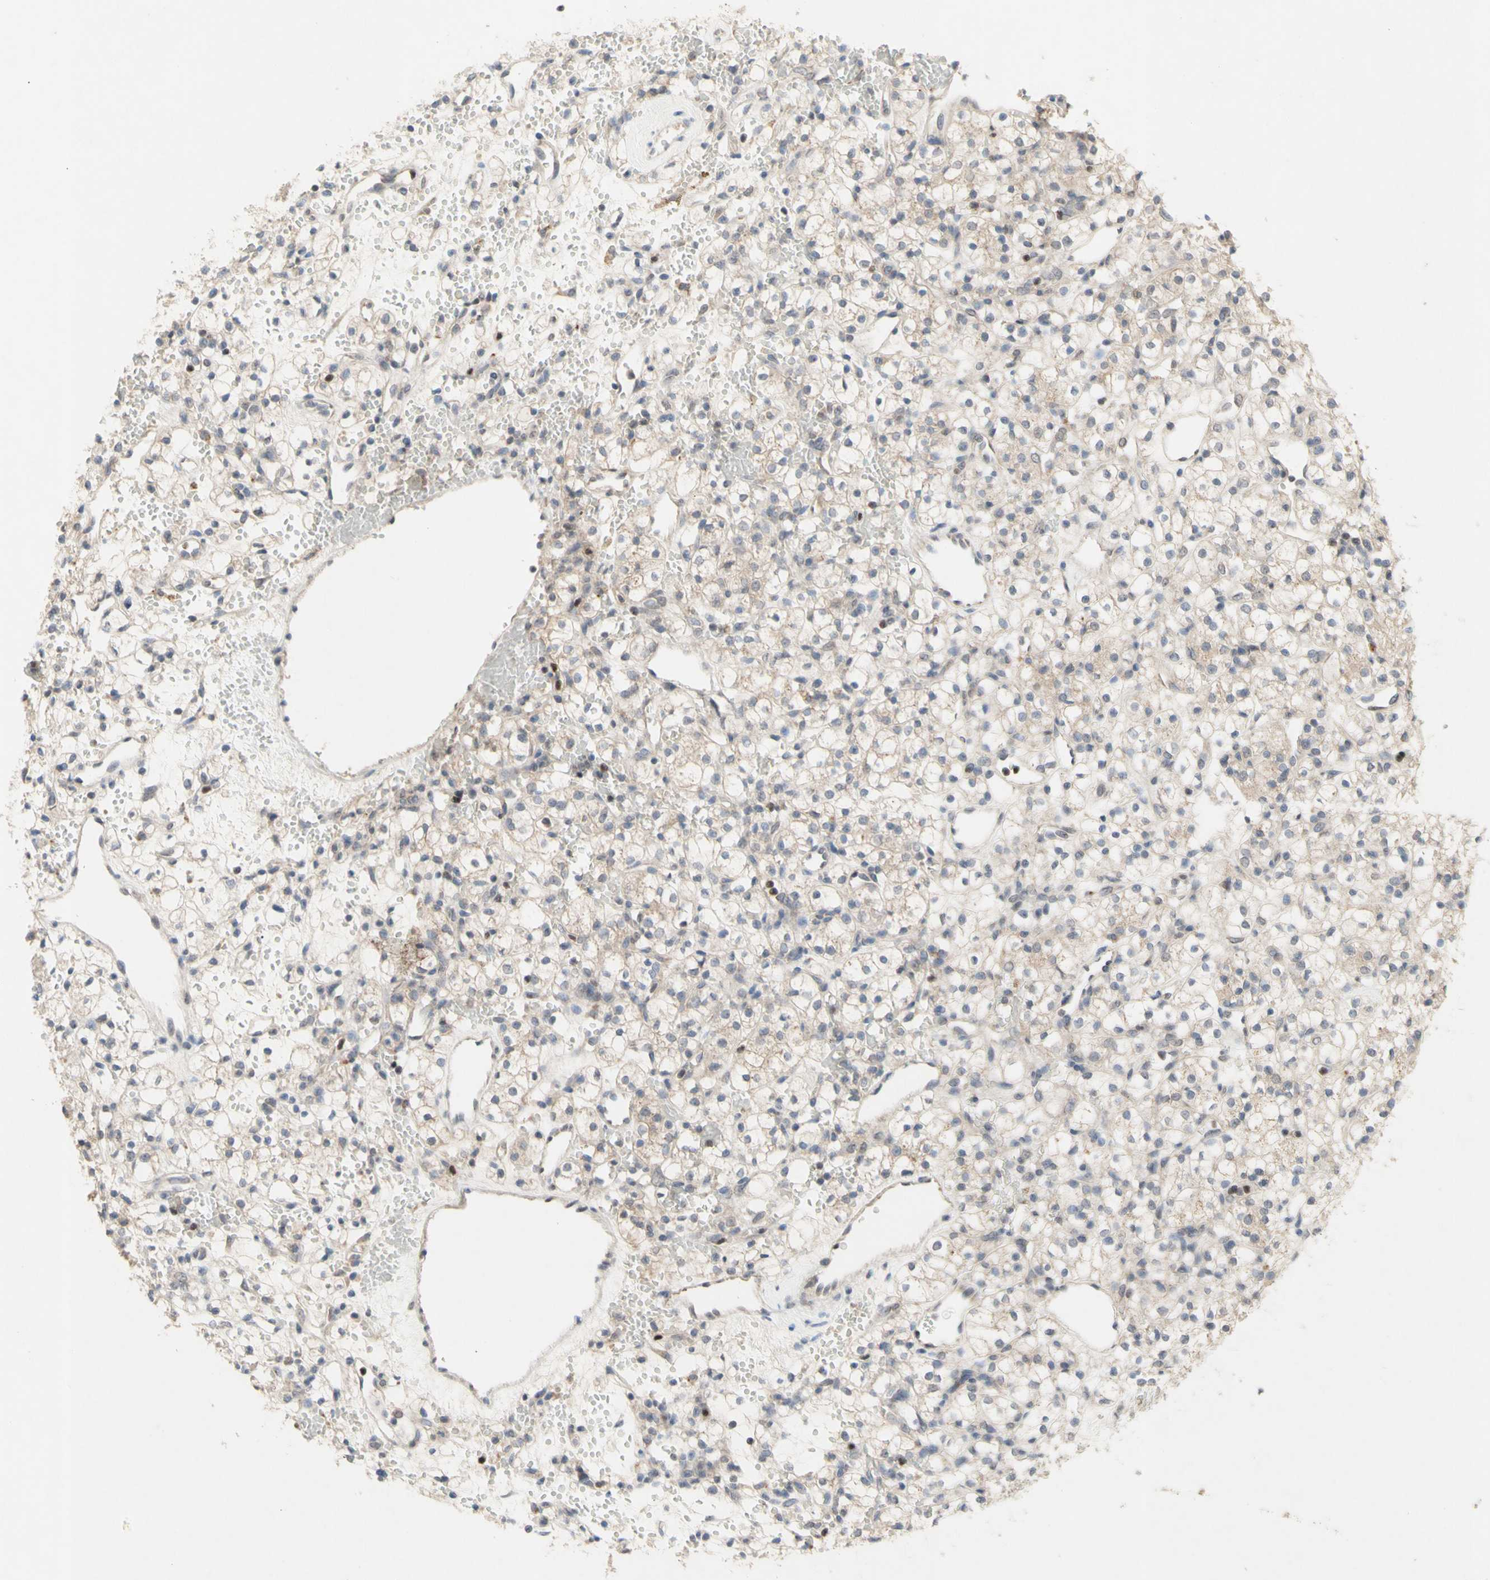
{"staining": {"intensity": "negative", "quantity": "none", "location": "none"}, "tissue": "renal cancer", "cell_type": "Tumor cells", "image_type": "cancer", "snomed": [{"axis": "morphology", "description": "Adenocarcinoma, NOS"}, {"axis": "topography", "description": "Kidney"}], "caption": "Immunohistochemistry of renal cancer (adenocarcinoma) shows no positivity in tumor cells.", "gene": "NLRP1", "patient": {"sex": "female", "age": 60}}